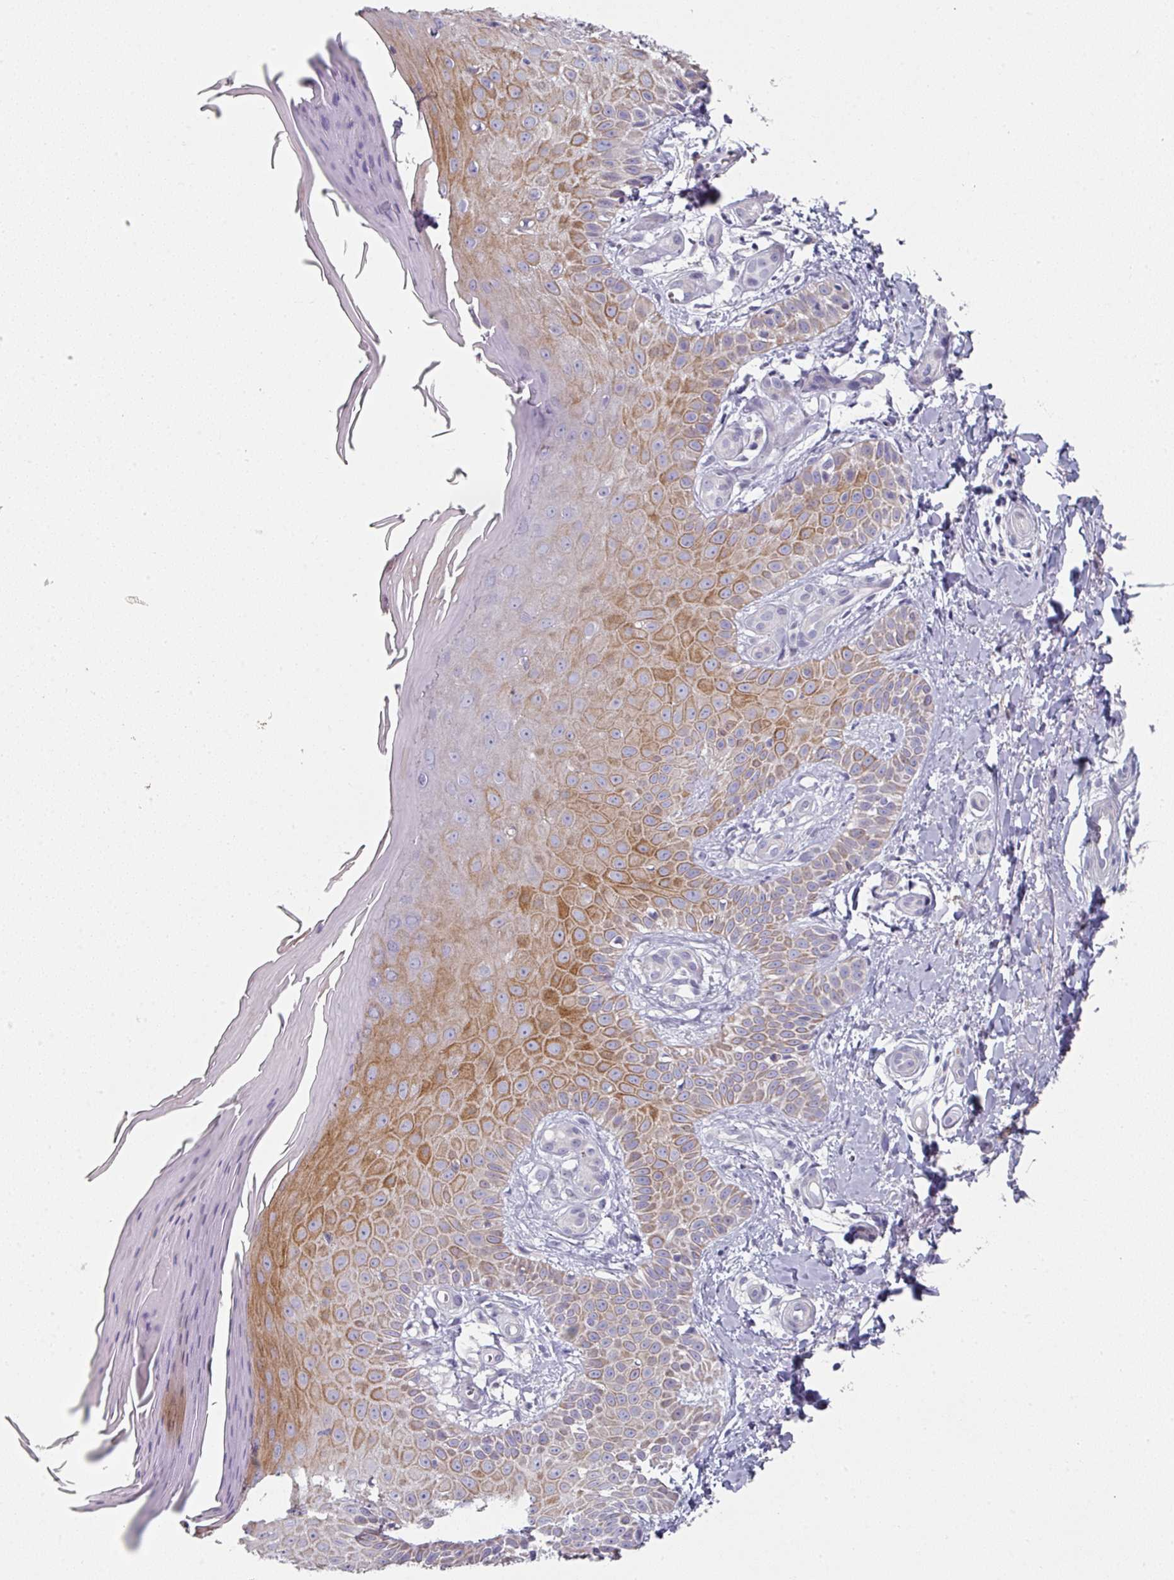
{"staining": {"intensity": "negative", "quantity": "none", "location": "none"}, "tissue": "skin", "cell_type": "Fibroblasts", "image_type": "normal", "snomed": [{"axis": "morphology", "description": "Normal tissue, NOS"}, {"axis": "topography", "description": "Skin"}], "caption": "This photomicrograph is of unremarkable skin stained with immunohistochemistry to label a protein in brown with the nuclei are counter-stained blue. There is no positivity in fibroblasts.", "gene": "WSB2", "patient": {"sex": "male", "age": 81}}